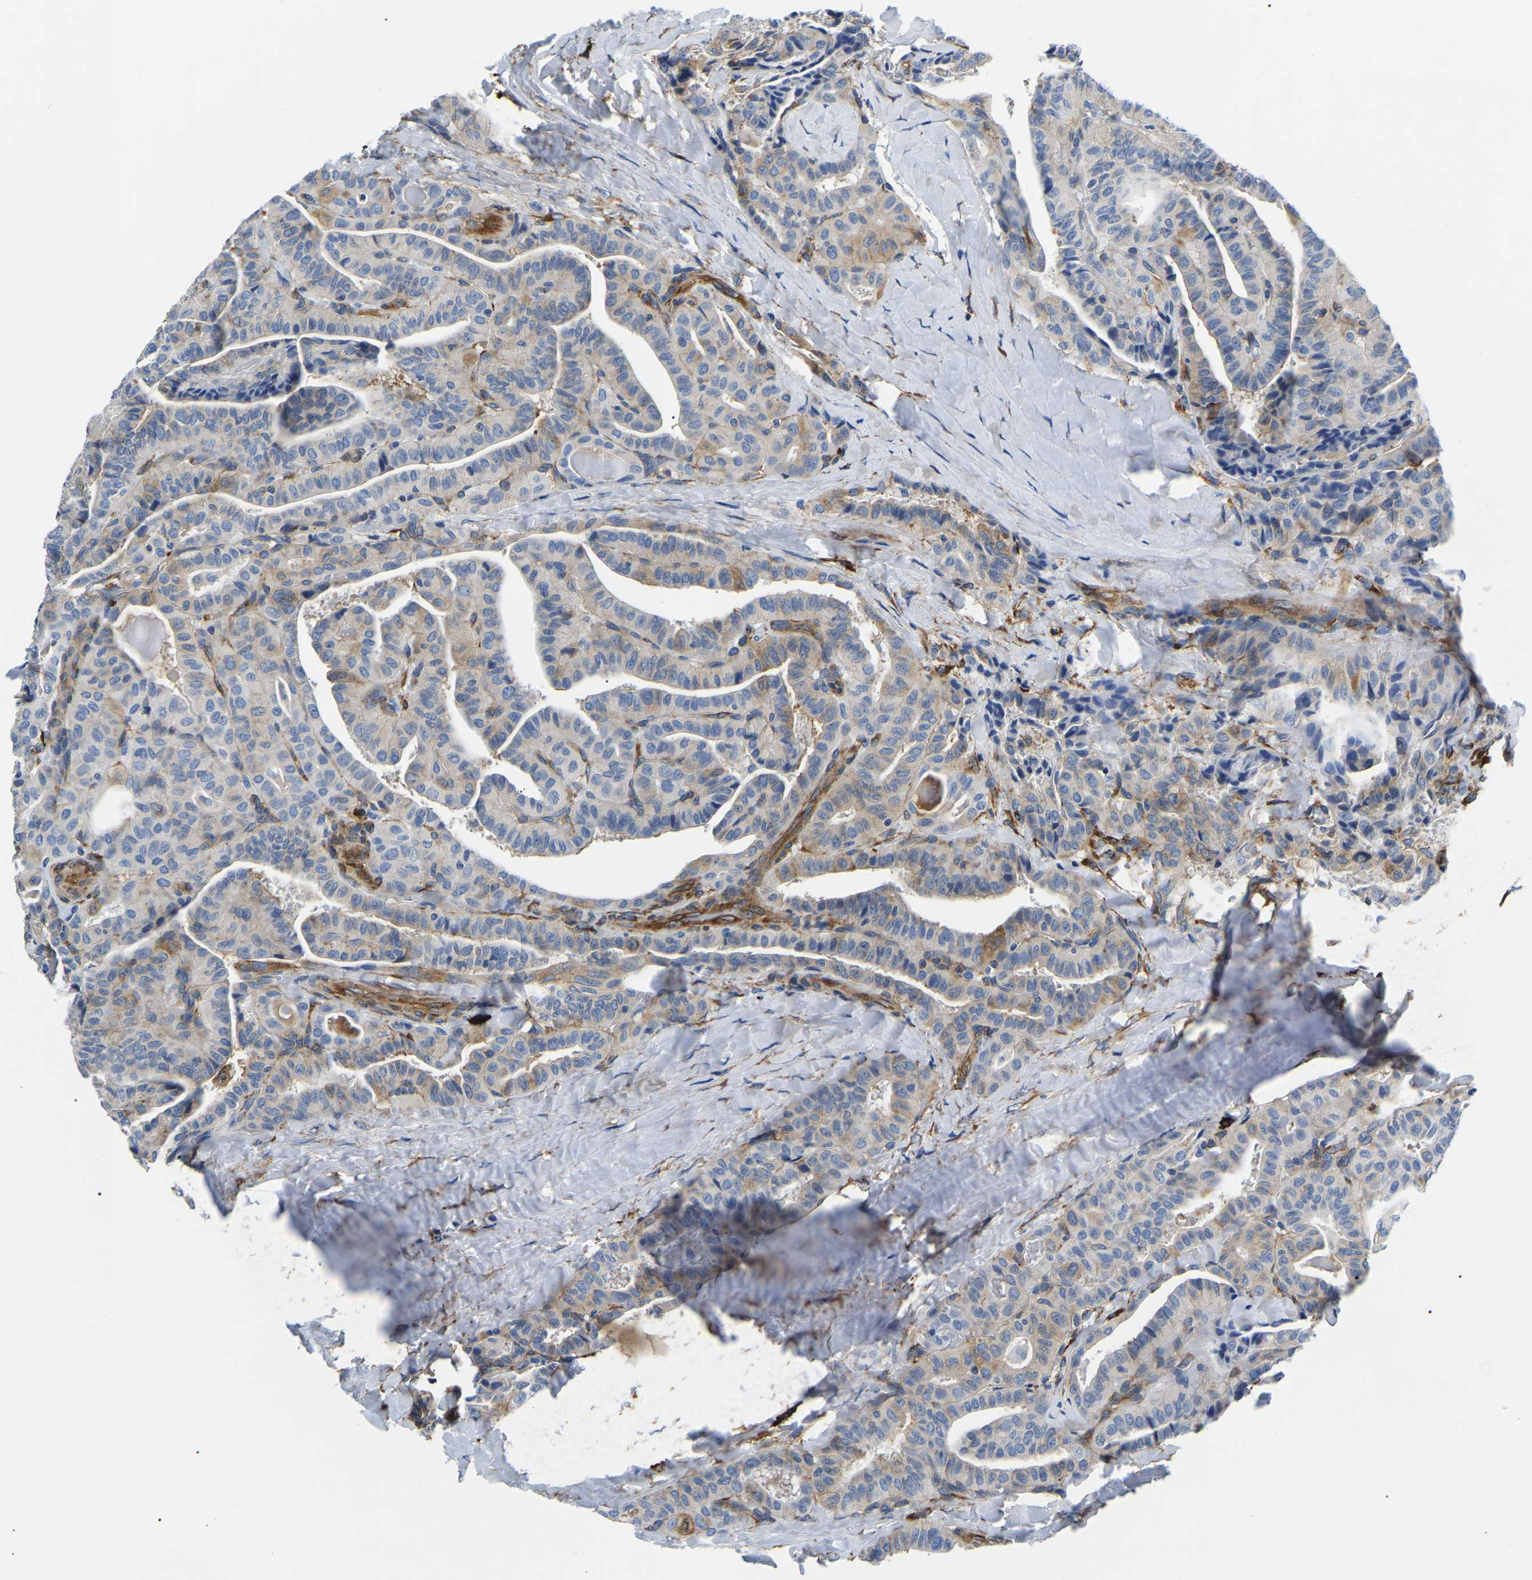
{"staining": {"intensity": "weak", "quantity": "<25%", "location": "cytoplasmic/membranous"}, "tissue": "thyroid cancer", "cell_type": "Tumor cells", "image_type": "cancer", "snomed": [{"axis": "morphology", "description": "Papillary adenocarcinoma, NOS"}, {"axis": "topography", "description": "Thyroid gland"}], "caption": "Tumor cells are negative for protein expression in human thyroid cancer (papillary adenocarcinoma).", "gene": "DUSP8", "patient": {"sex": "male", "age": 77}}